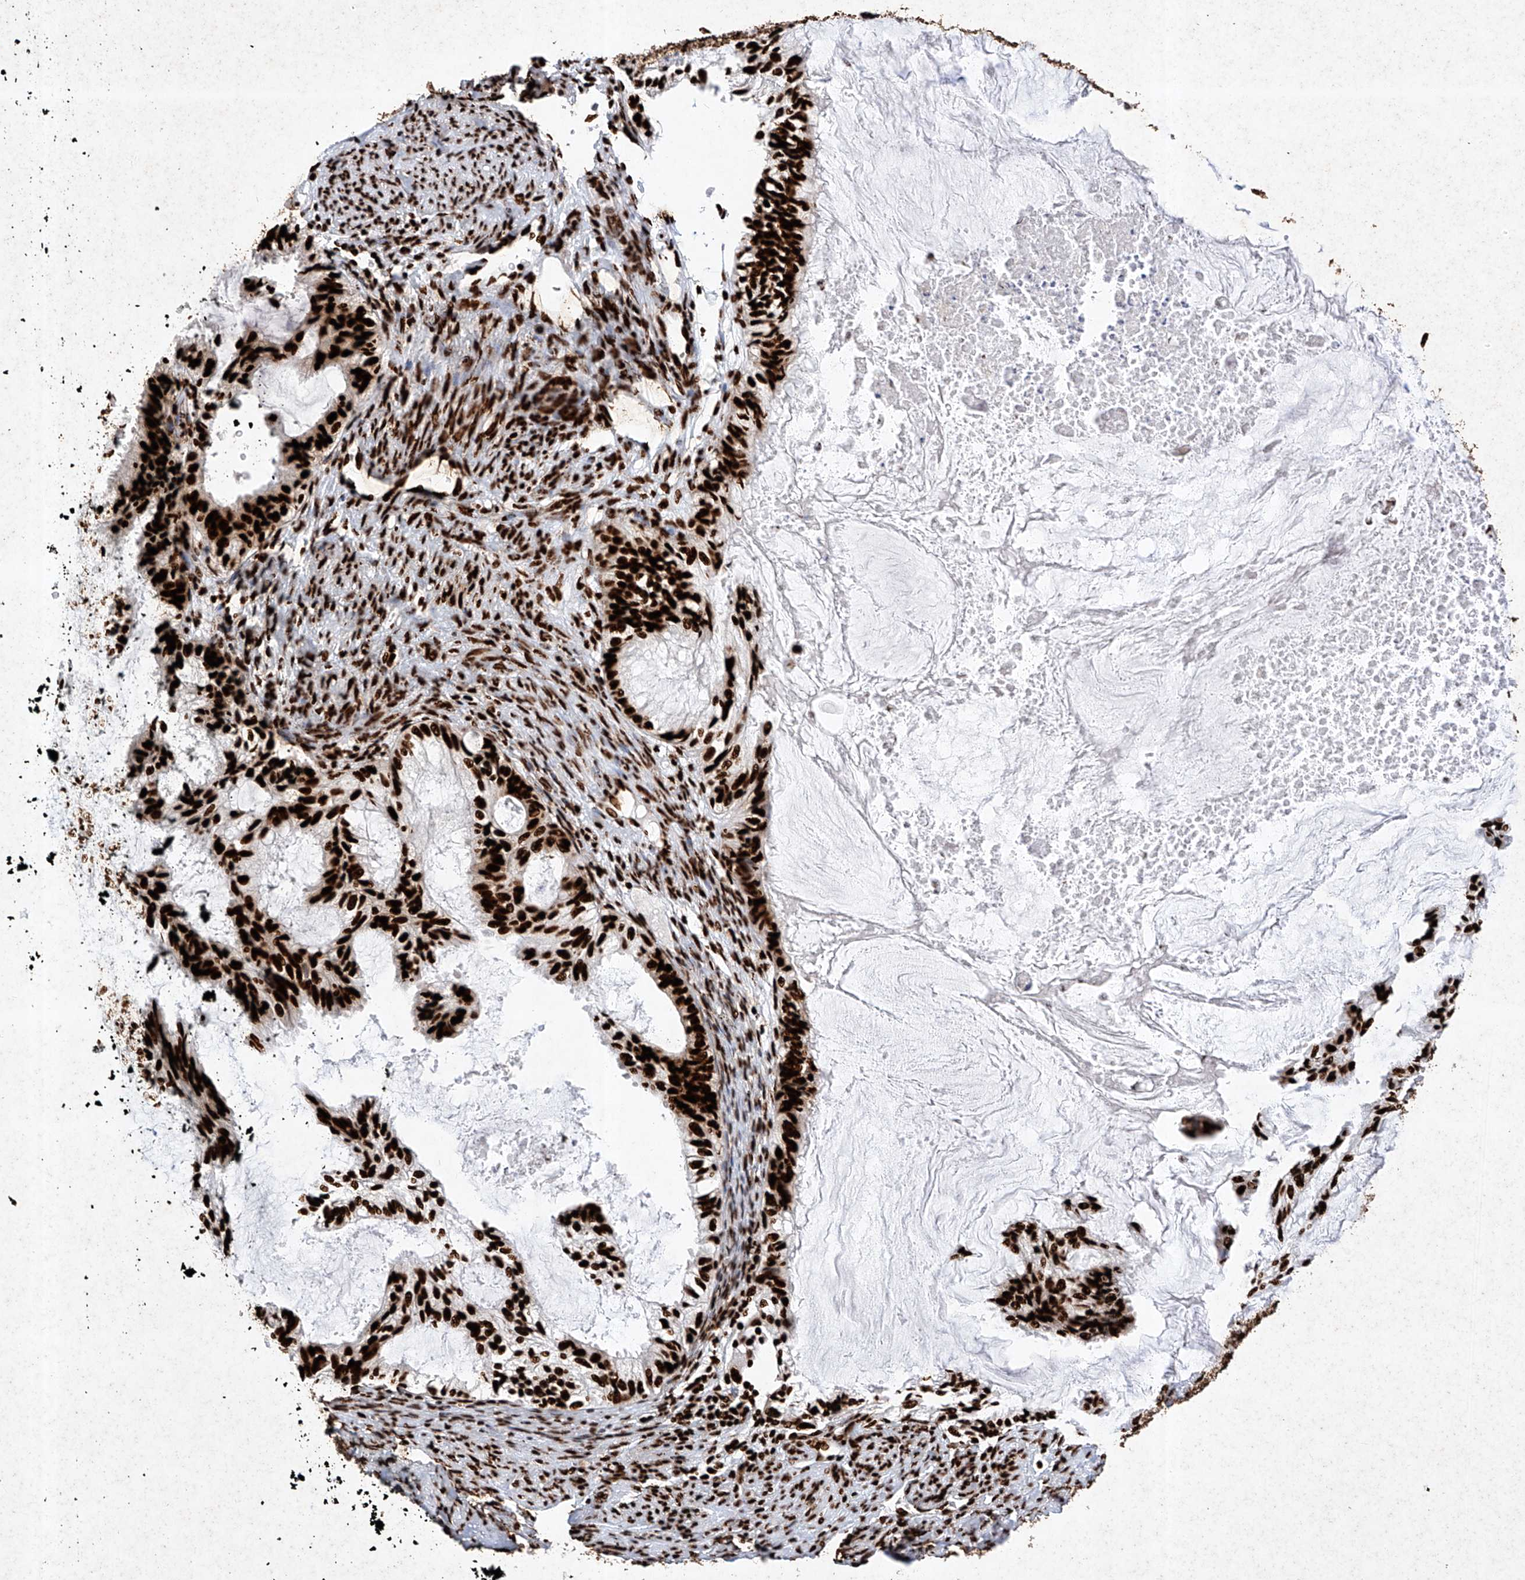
{"staining": {"intensity": "strong", "quantity": ">75%", "location": "nuclear"}, "tissue": "cervical cancer", "cell_type": "Tumor cells", "image_type": "cancer", "snomed": [{"axis": "morphology", "description": "Normal tissue, NOS"}, {"axis": "morphology", "description": "Adenocarcinoma, NOS"}, {"axis": "topography", "description": "Cervix"}, {"axis": "topography", "description": "Endometrium"}], "caption": "Protein staining reveals strong nuclear staining in approximately >75% of tumor cells in cervical adenocarcinoma.", "gene": "SRSF6", "patient": {"sex": "female", "age": 86}}